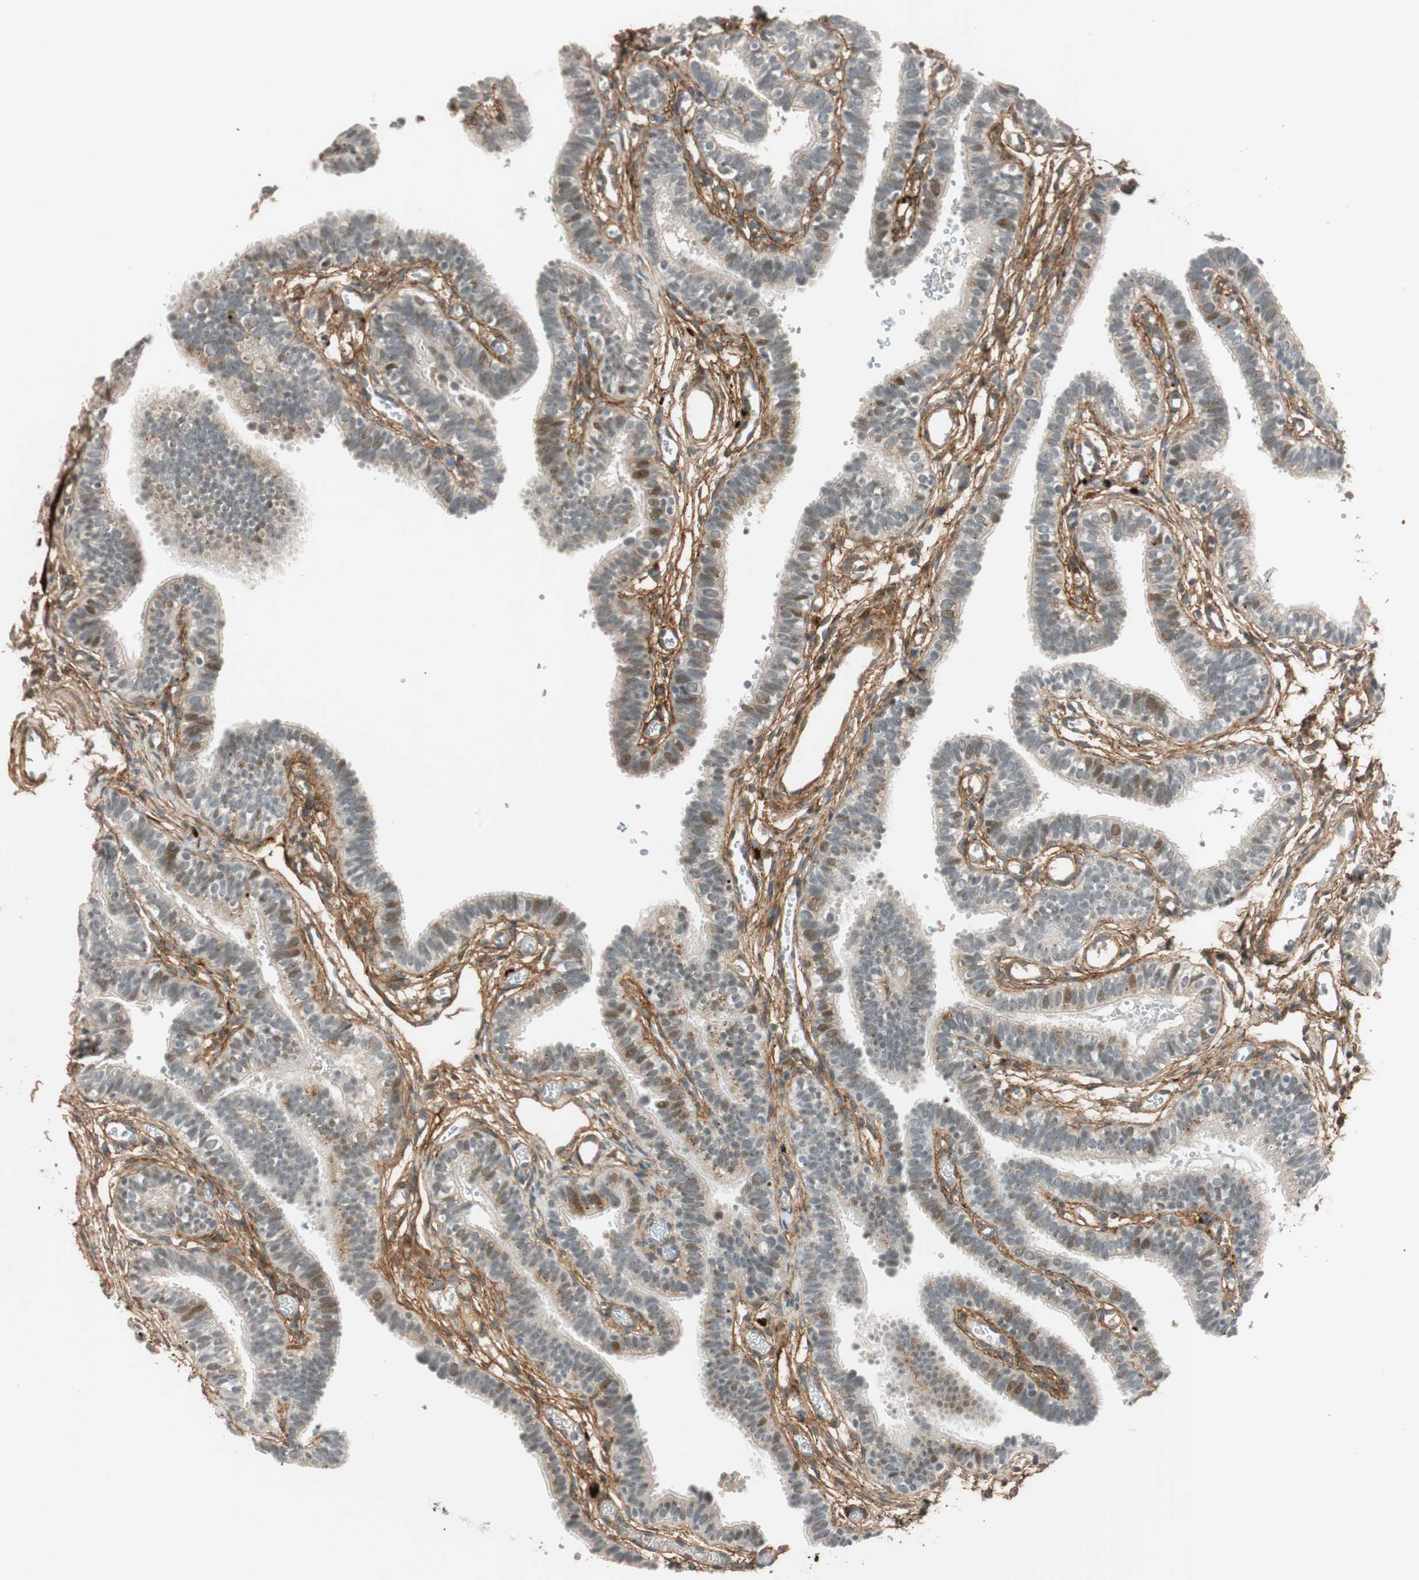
{"staining": {"intensity": "moderate", "quantity": "<25%", "location": "cytoplasmic/membranous,nuclear"}, "tissue": "fallopian tube", "cell_type": "Glandular cells", "image_type": "normal", "snomed": [{"axis": "morphology", "description": "Normal tissue, NOS"}, {"axis": "topography", "description": "Fallopian tube"}, {"axis": "topography", "description": "Placenta"}], "caption": "Immunohistochemical staining of unremarkable fallopian tube shows low levels of moderate cytoplasmic/membranous,nuclear positivity in about <25% of glandular cells.", "gene": "EPHA6", "patient": {"sex": "female", "age": 34}}